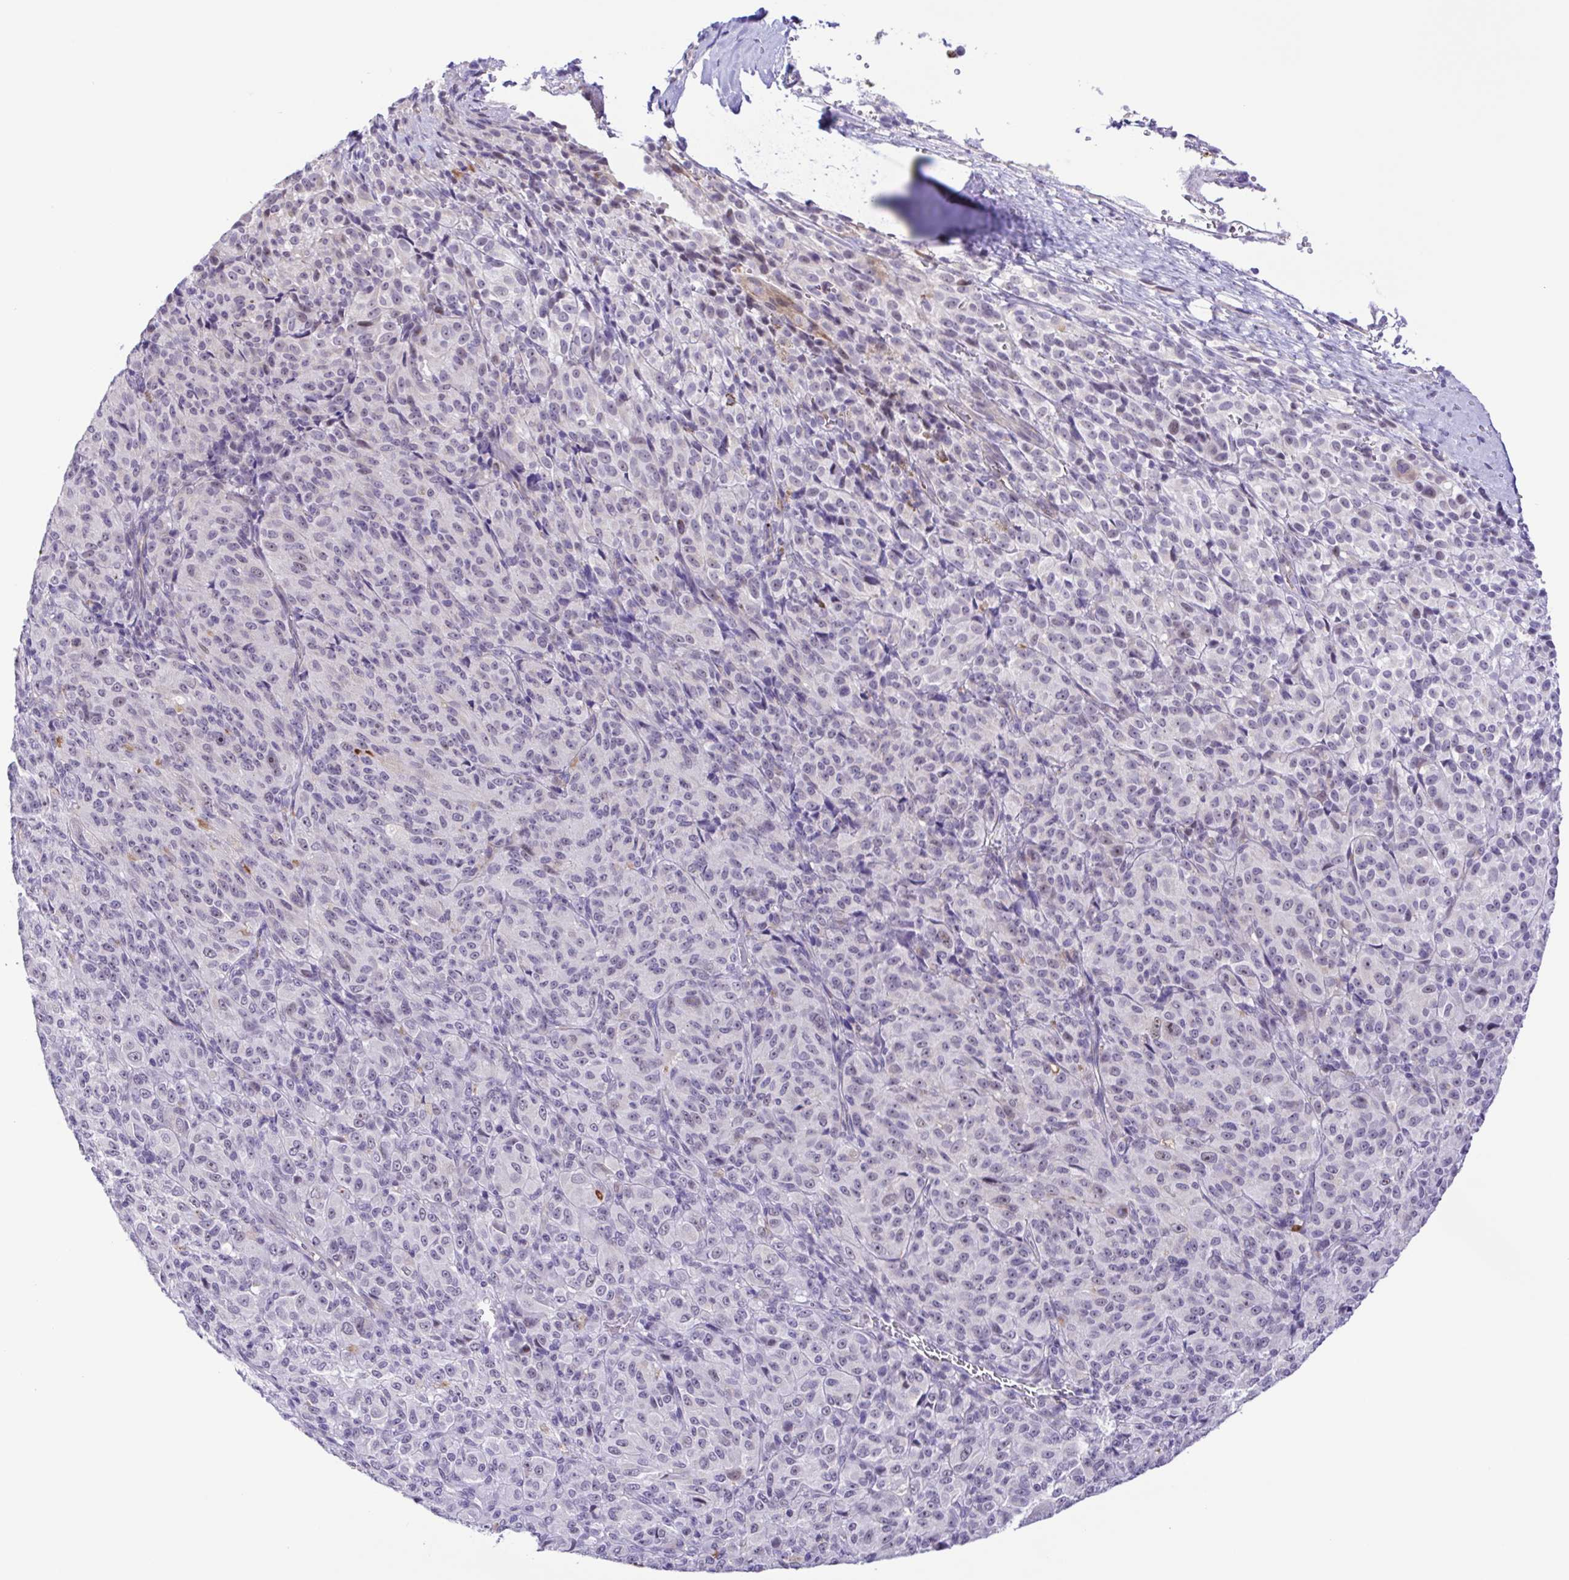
{"staining": {"intensity": "negative", "quantity": "none", "location": "none"}, "tissue": "melanoma", "cell_type": "Tumor cells", "image_type": "cancer", "snomed": [{"axis": "morphology", "description": "Malignant melanoma, Metastatic site"}, {"axis": "topography", "description": "Brain"}], "caption": "Immunohistochemistry photomicrograph of neoplastic tissue: human melanoma stained with DAB displays no significant protein staining in tumor cells.", "gene": "DCLK2", "patient": {"sex": "female", "age": 56}}